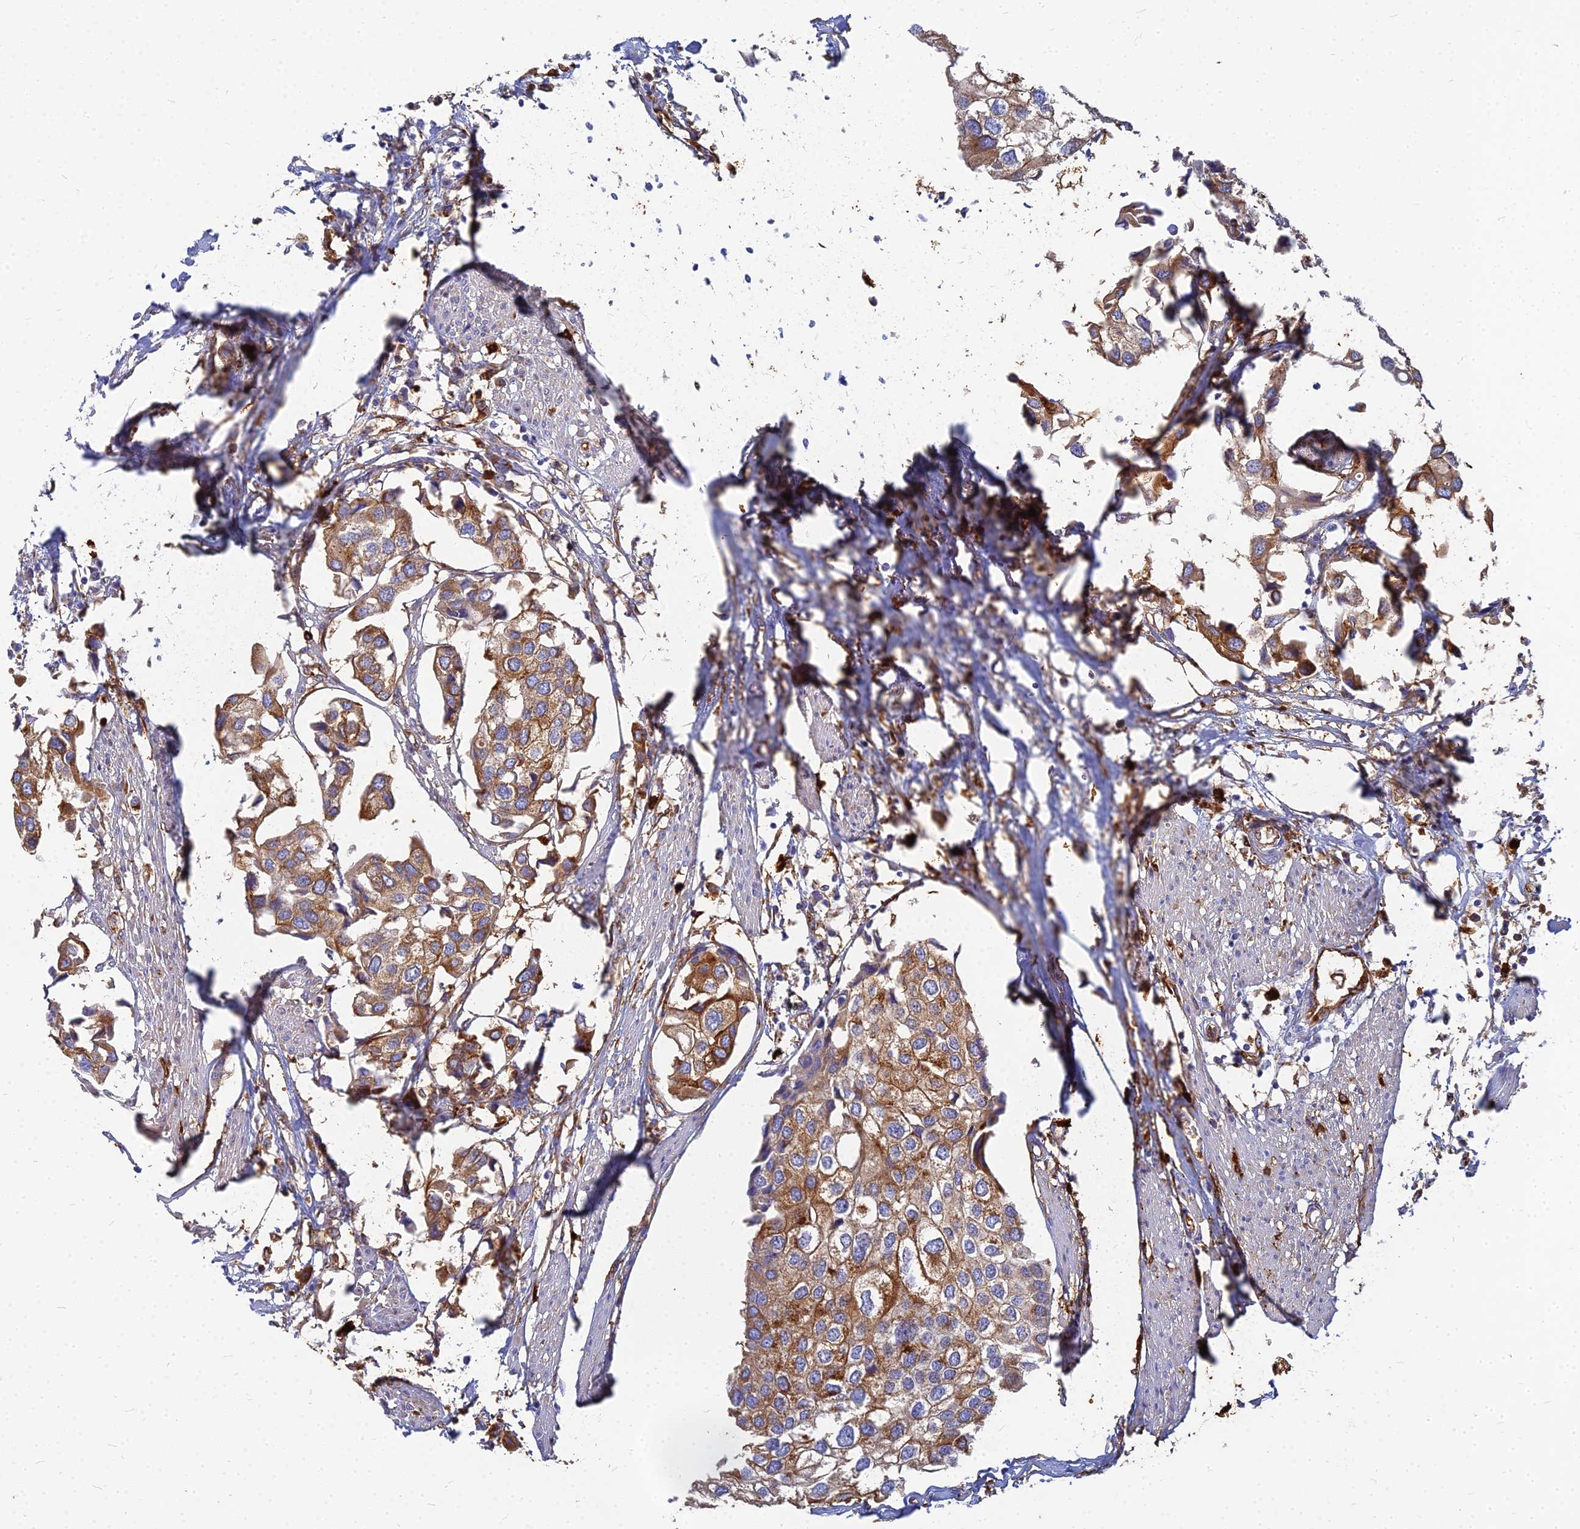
{"staining": {"intensity": "moderate", "quantity": ">75%", "location": "cytoplasmic/membranous"}, "tissue": "urothelial cancer", "cell_type": "Tumor cells", "image_type": "cancer", "snomed": [{"axis": "morphology", "description": "Urothelial carcinoma, High grade"}, {"axis": "topography", "description": "Urinary bladder"}], "caption": "Protein staining by IHC exhibits moderate cytoplasmic/membranous expression in approximately >75% of tumor cells in urothelial carcinoma (high-grade).", "gene": "VAT1", "patient": {"sex": "male", "age": 64}}